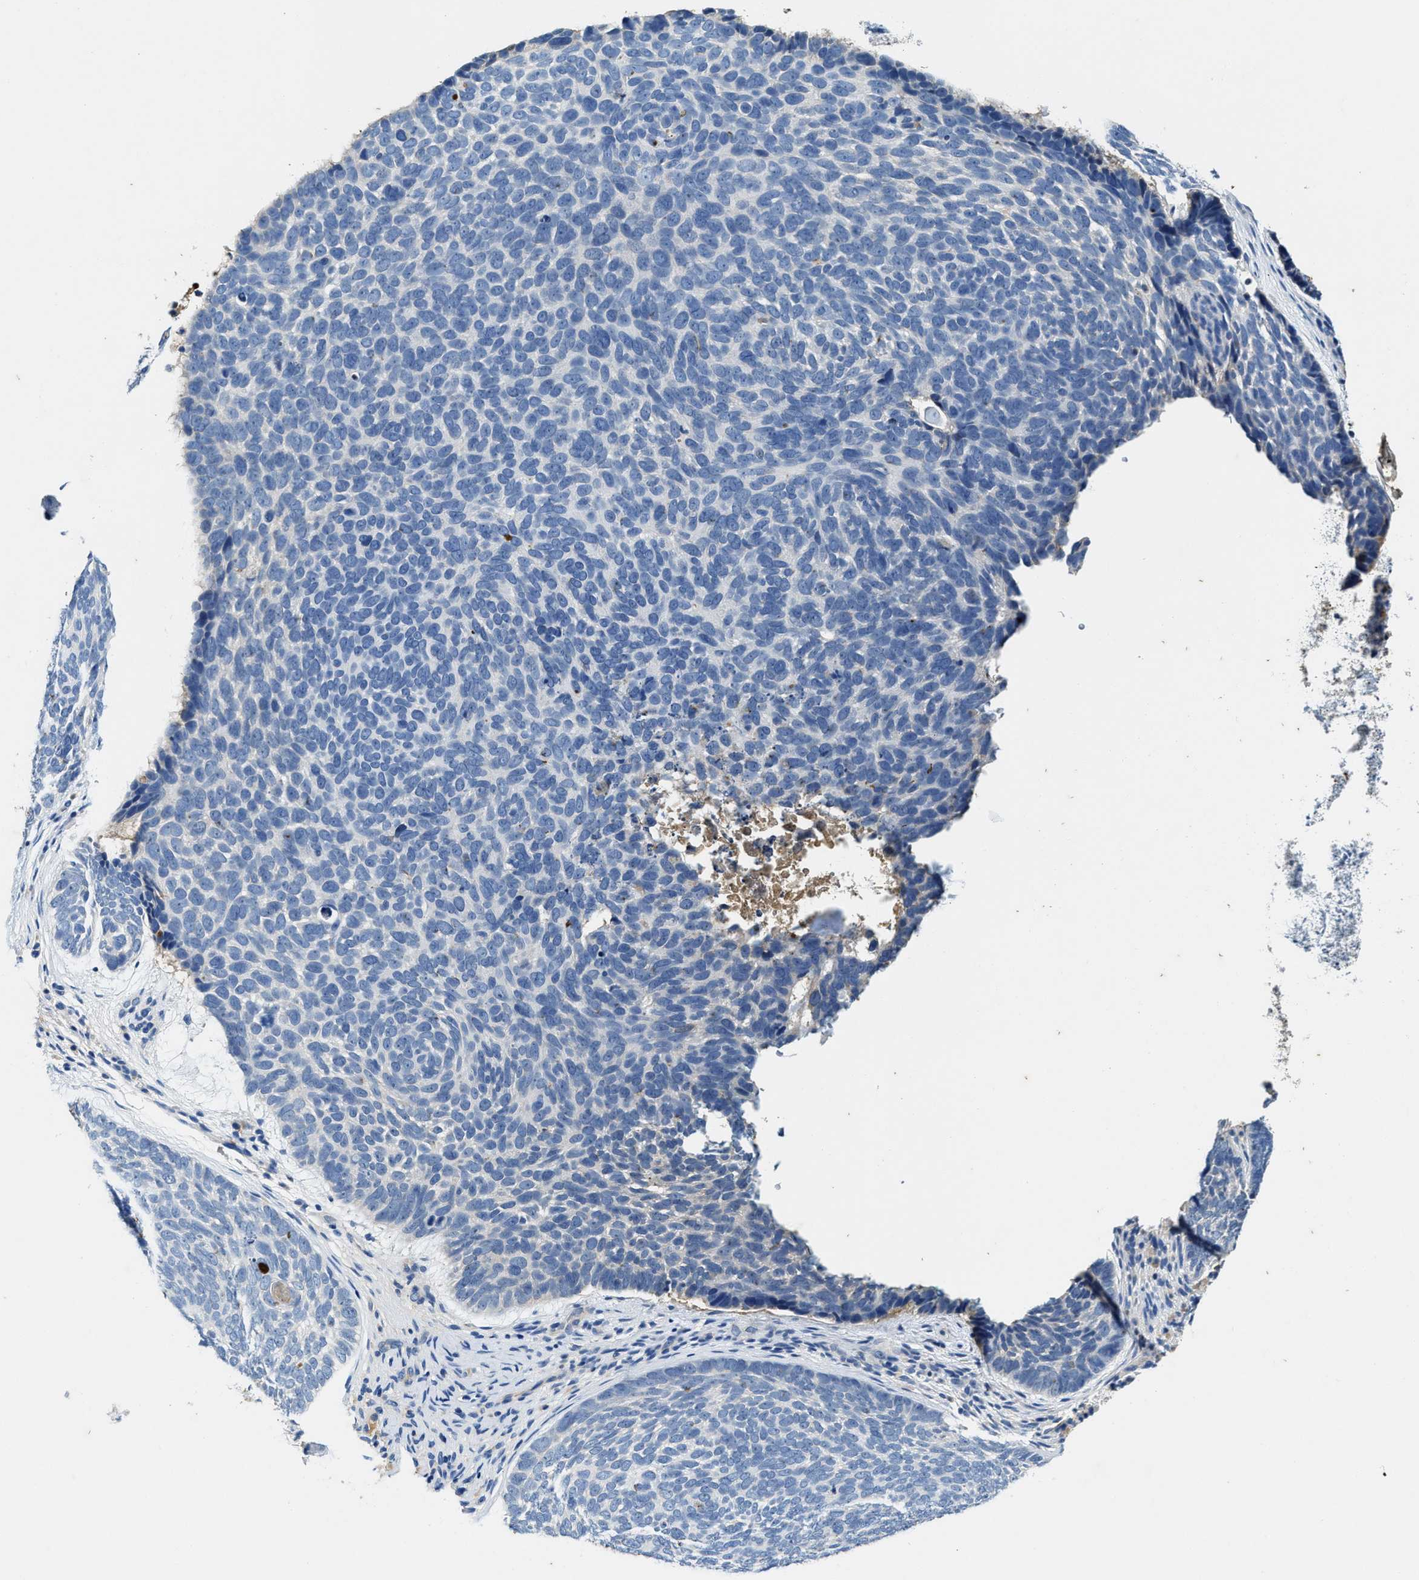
{"staining": {"intensity": "negative", "quantity": "none", "location": "none"}, "tissue": "skin cancer", "cell_type": "Tumor cells", "image_type": "cancer", "snomed": [{"axis": "morphology", "description": "Basal cell carcinoma"}, {"axis": "topography", "description": "Skin"}, {"axis": "topography", "description": "Skin of head"}], "caption": "Tumor cells are negative for brown protein staining in basal cell carcinoma (skin).", "gene": "SLC25A25", "patient": {"sex": "female", "age": 85}}